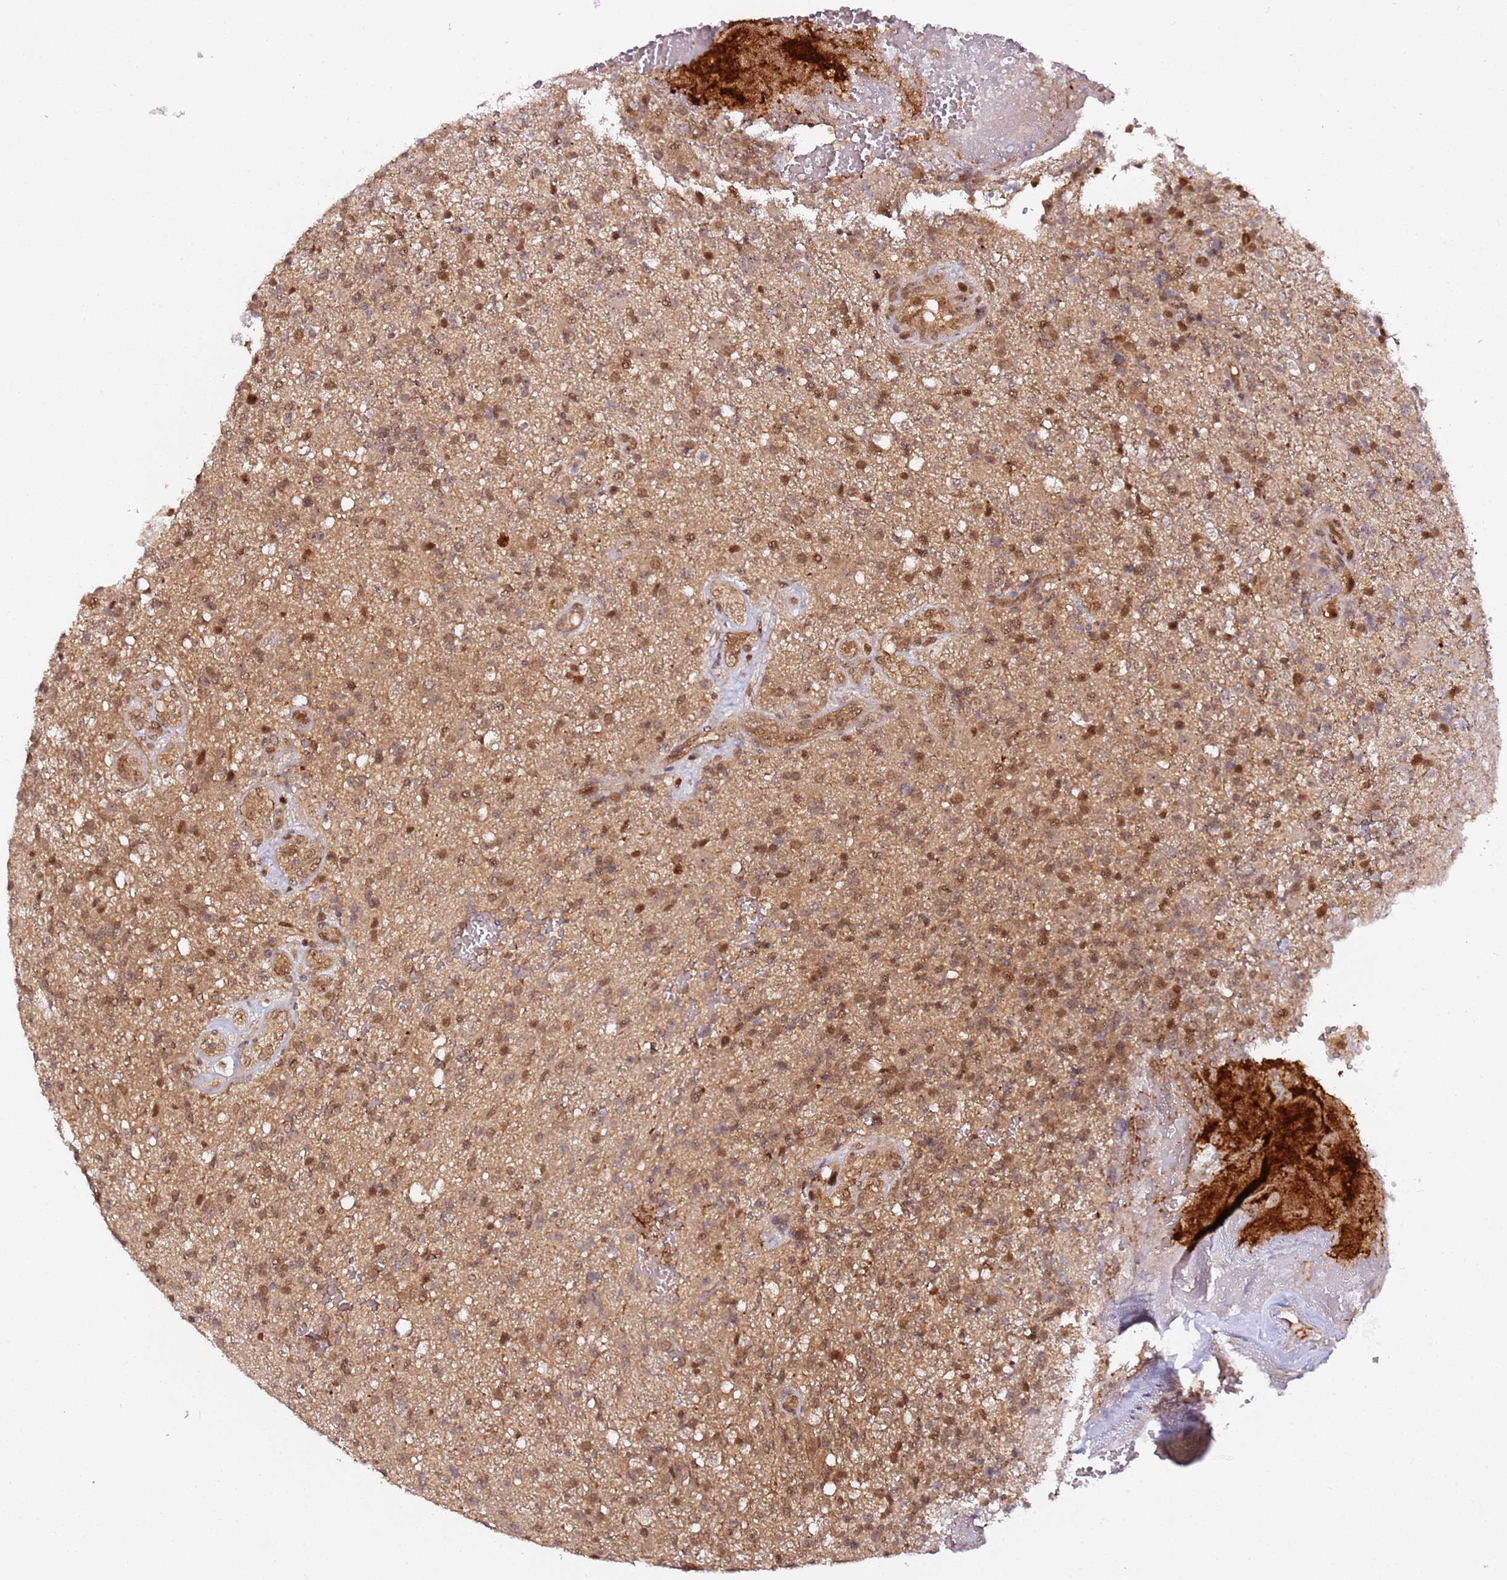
{"staining": {"intensity": "moderate", "quantity": ">75%", "location": "cytoplasmic/membranous,nuclear"}, "tissue": "glioma", "cell_type": "Tumor cells", "image_type": "cancer", "snomed": [{"axis": "morphology", "description": "Glioma, malignant, High grade"}, {"axis": "topography", "description": "Brain"}], "caption": "A micrograph showing moderate cytoplasmic/membranous and nuclear expression in about >75% of tumor cells in malignant glioma (high-grade), as visualized by brown immunohistochemical staining.", "gene": "RGS18", "patient": {"sex": "male", "age": 56}}